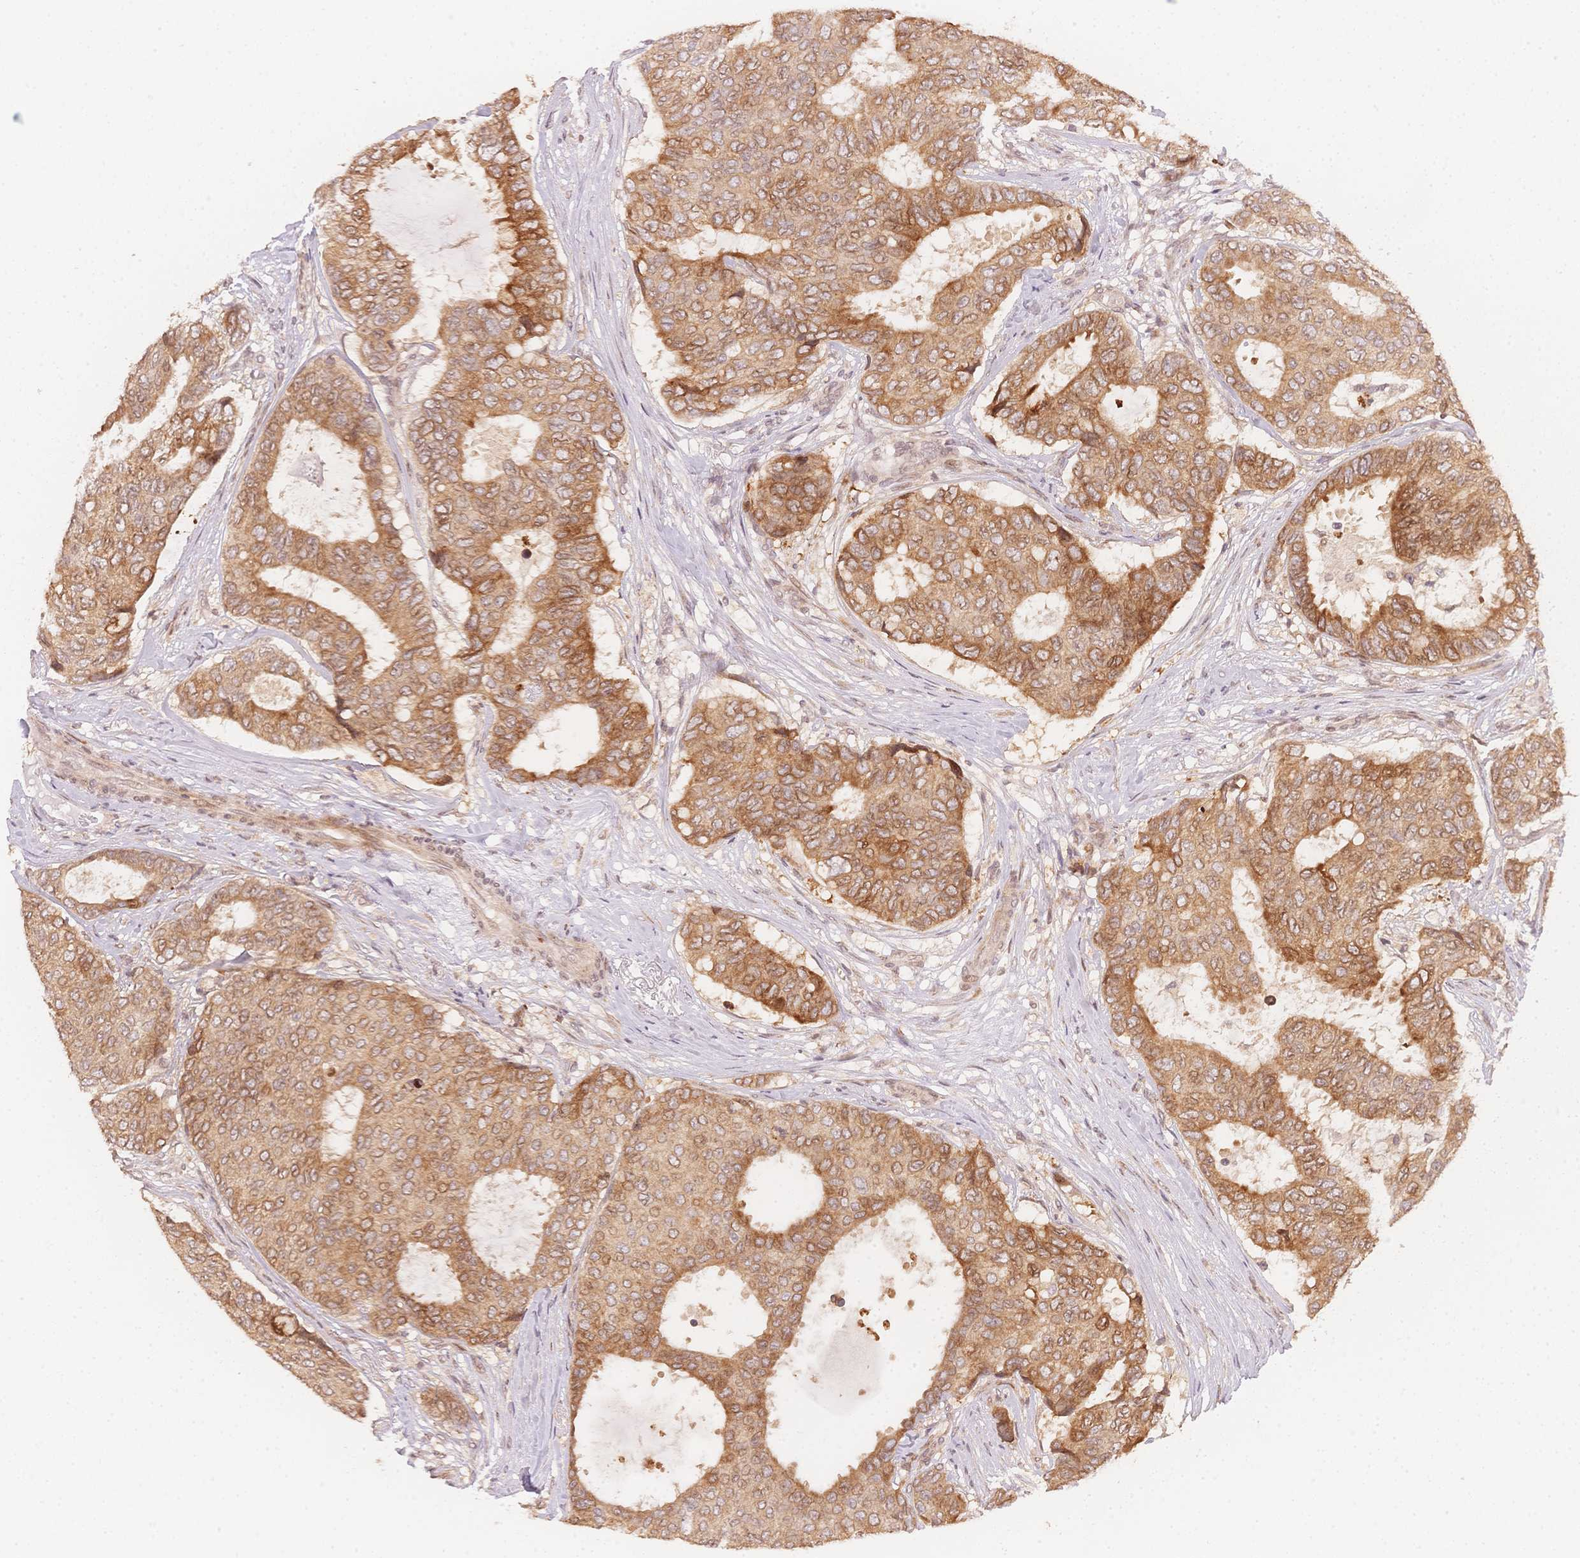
{"staining": {"intensity": "moderate", "quantity": ">75%", "location": "cytoplasmic/membranous"}, "tissue": "breast cancer", "cell_type": "Tumor cells", "image_type": "cancer", "snomed": [{"axis": "morphology", "description": "Duct carcinoma"}, {"axis": "topography", "description": "Breast"}], "caption": "Protein staining of breast cancer (intraductal carcinoma) tissue shows moderate cytoplasmic/membranous expression in approximately >75% of tumor cells. The protein of interest is shown in brown color, while the nuclei are stained blue.", "gene": "STK39", "patient": {"sex": "female", "age": 75}}